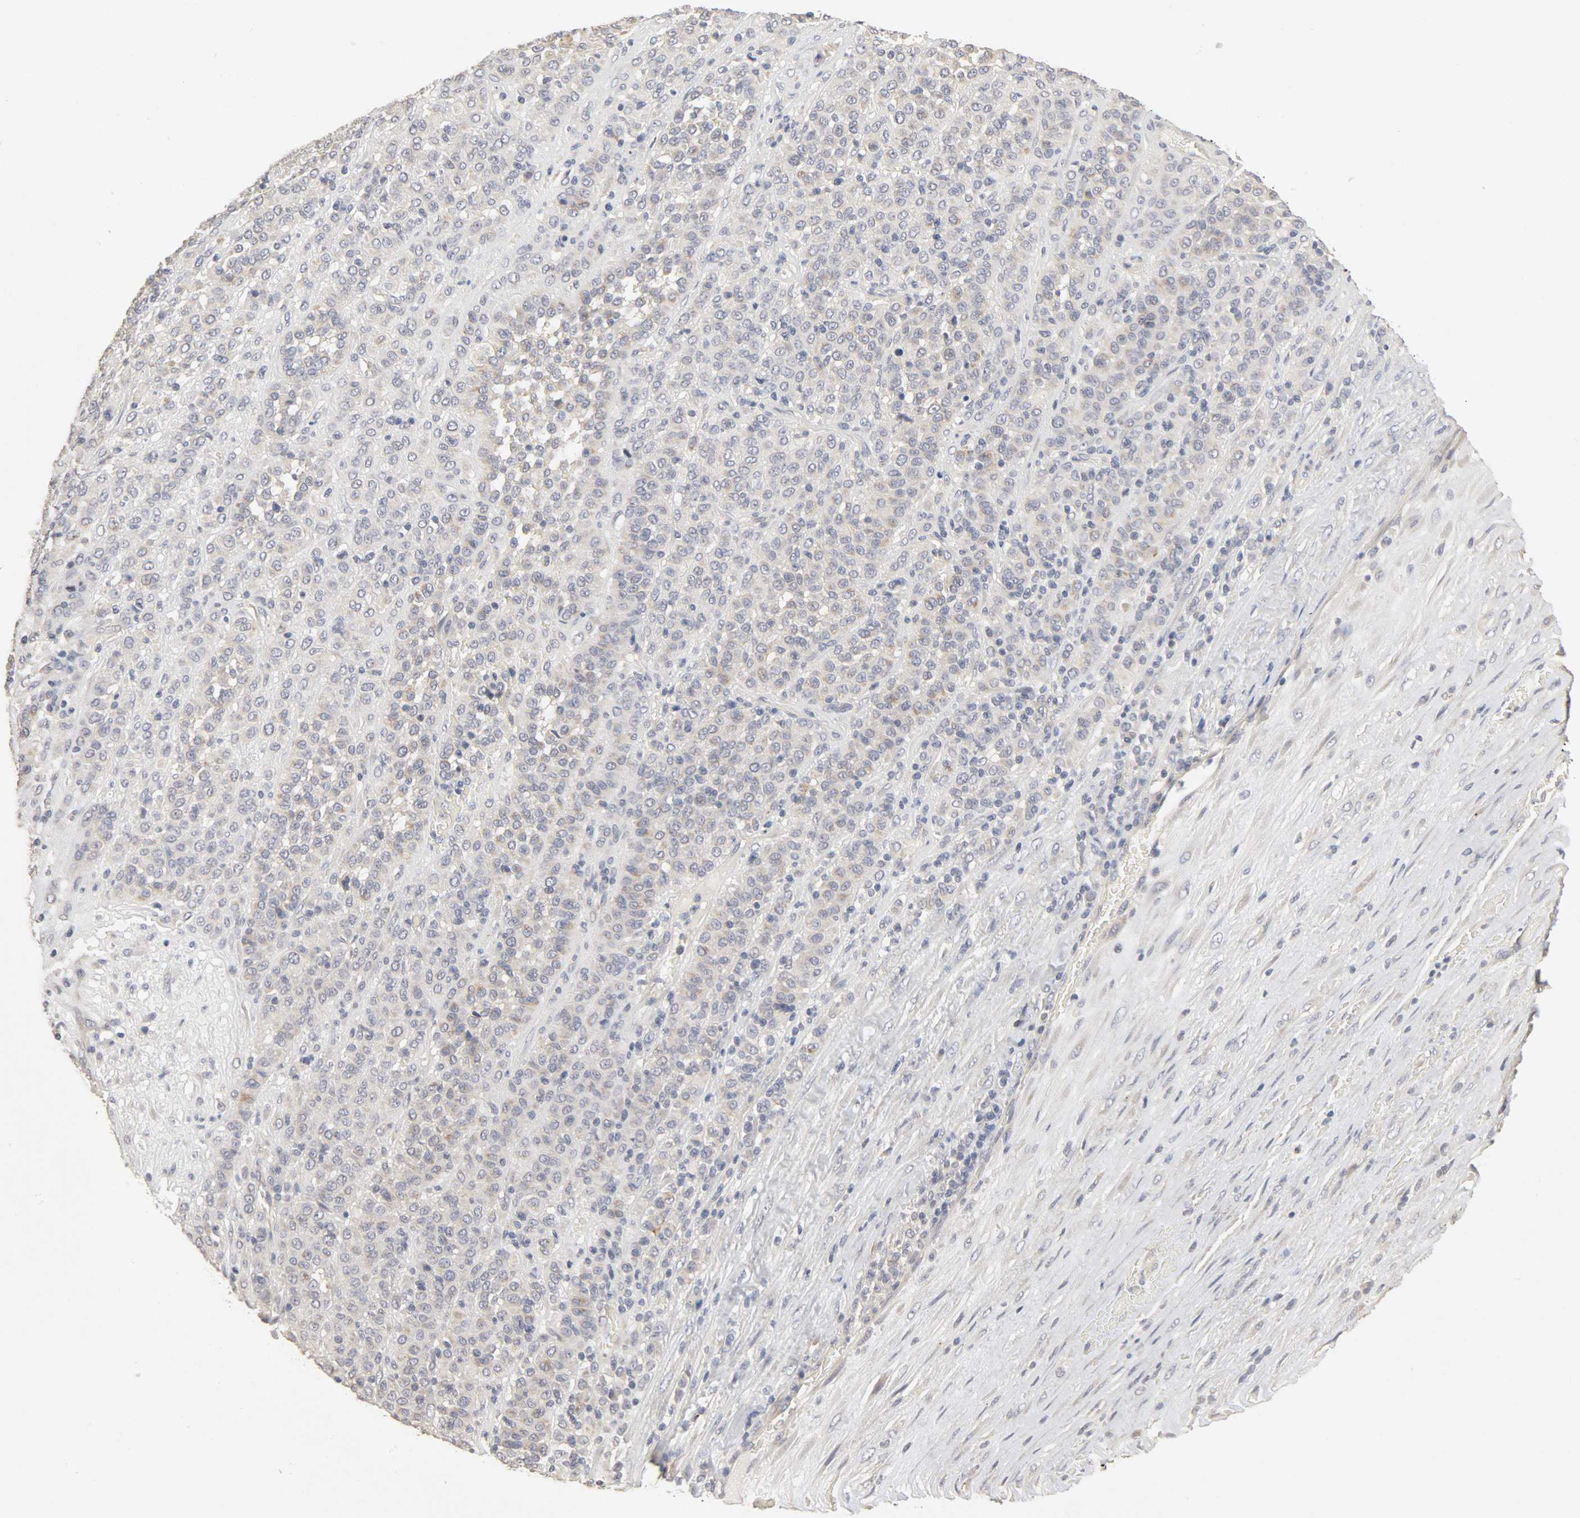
{"staining": {"intensity": "weak", "quantity": "<25%", "location": "cytoplasmic/membranous"}, "tissue": "melanoma", "cell_type": "Tumor cells", "image_type": "cancer", "snomed": [{"axis": "morphology", "description": "Malignant melanoma, Metastatic site"}, {"axis": "topography", "description": "Pancreas"}], "caption": "There is no significant positivity in tumor cells of melanoma.", "gene": "SLC10A2", "patient": {"sex": "female", "age": 30}}